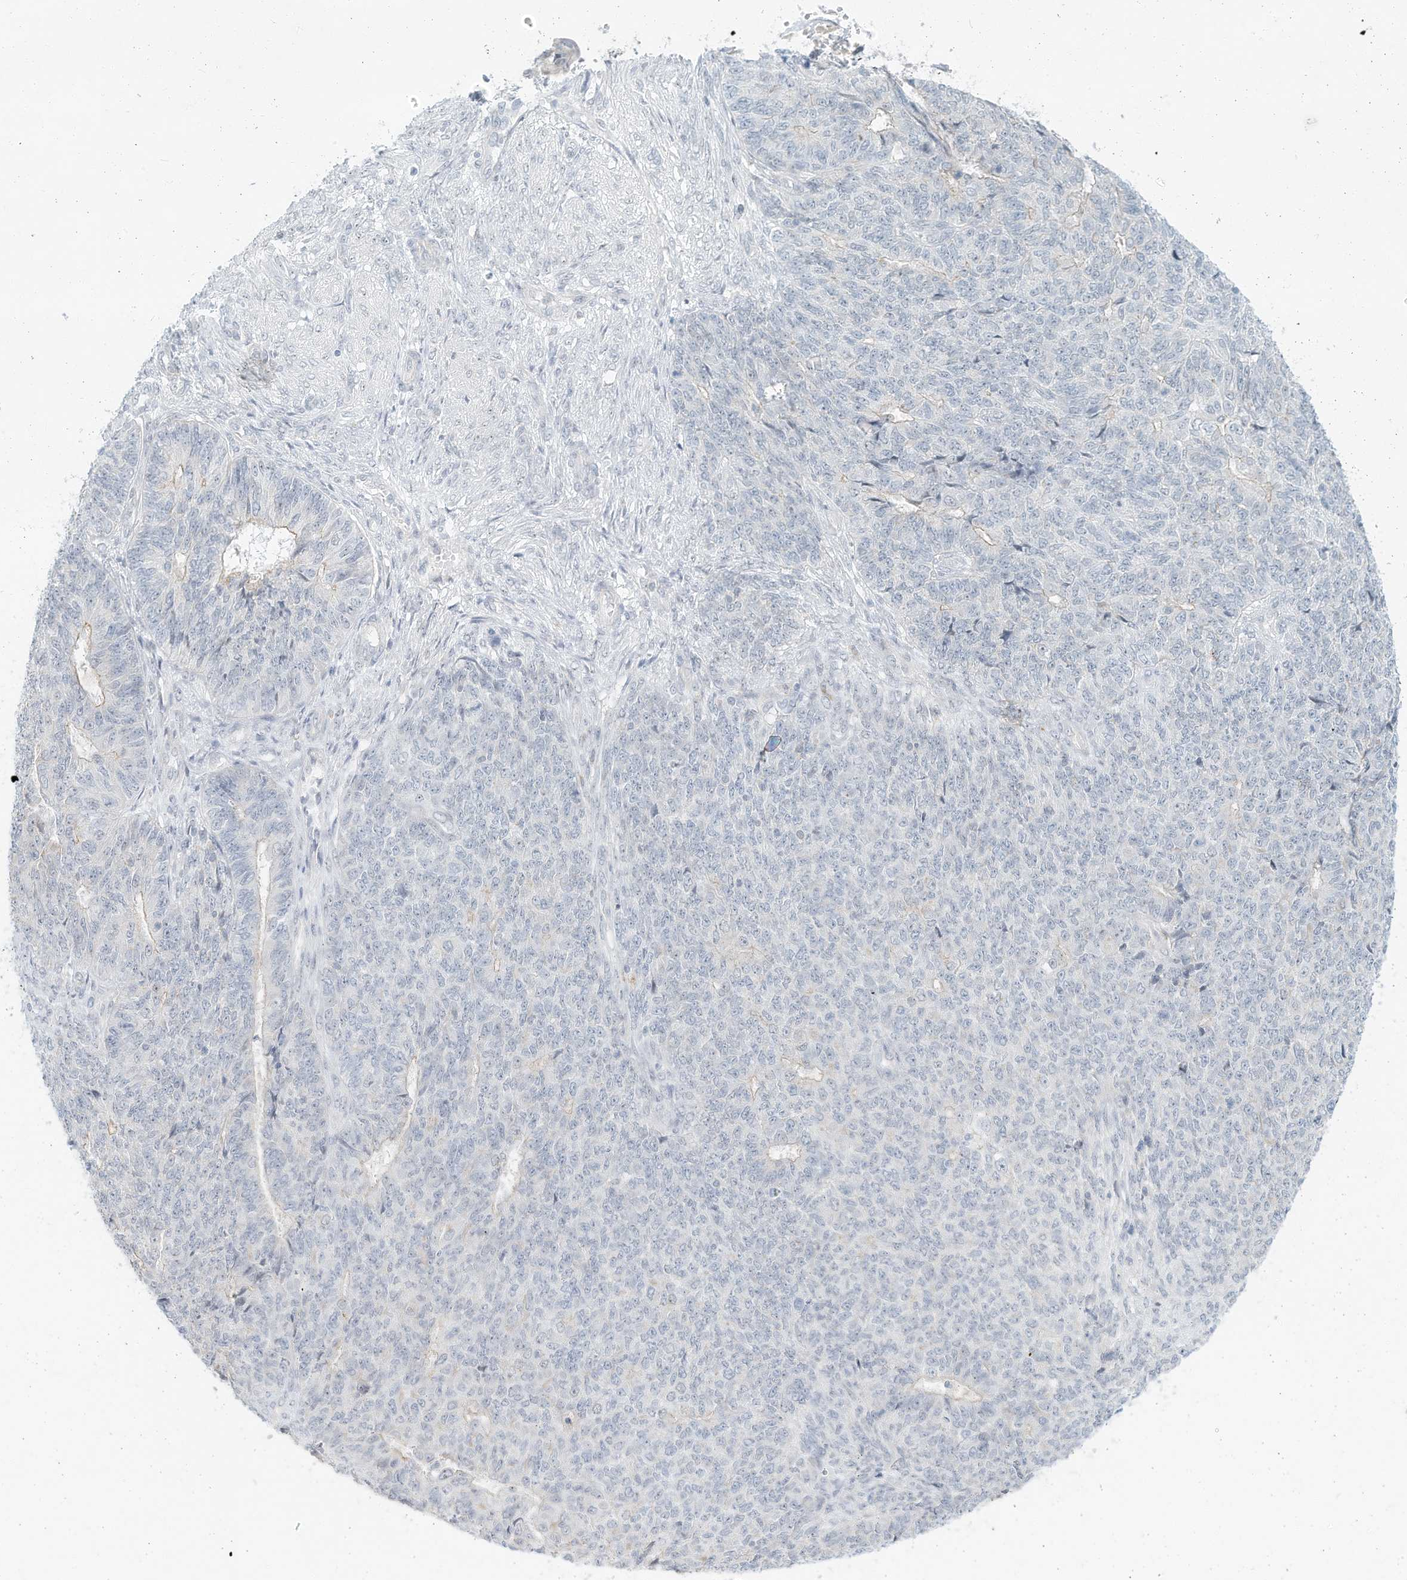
{"staining": {"intensity": "negative", "quantity": "none", "location": "none"}, "tissue": "endometrial cancer", "cell_type": "Tumor cells", "image_type": "cancer", "snomed": [{"axis": "morphology", "description": "Adenocarcinoma, NOS"}, {"axis": "topography", "description": "Endometrium"}], "caption": "A micrograph of human endometrial cancer (adenocarcinoma) is negative for staining in tumor cells.", "gene": "PAK6", "patient": {"sex": "female", "age": 32}}